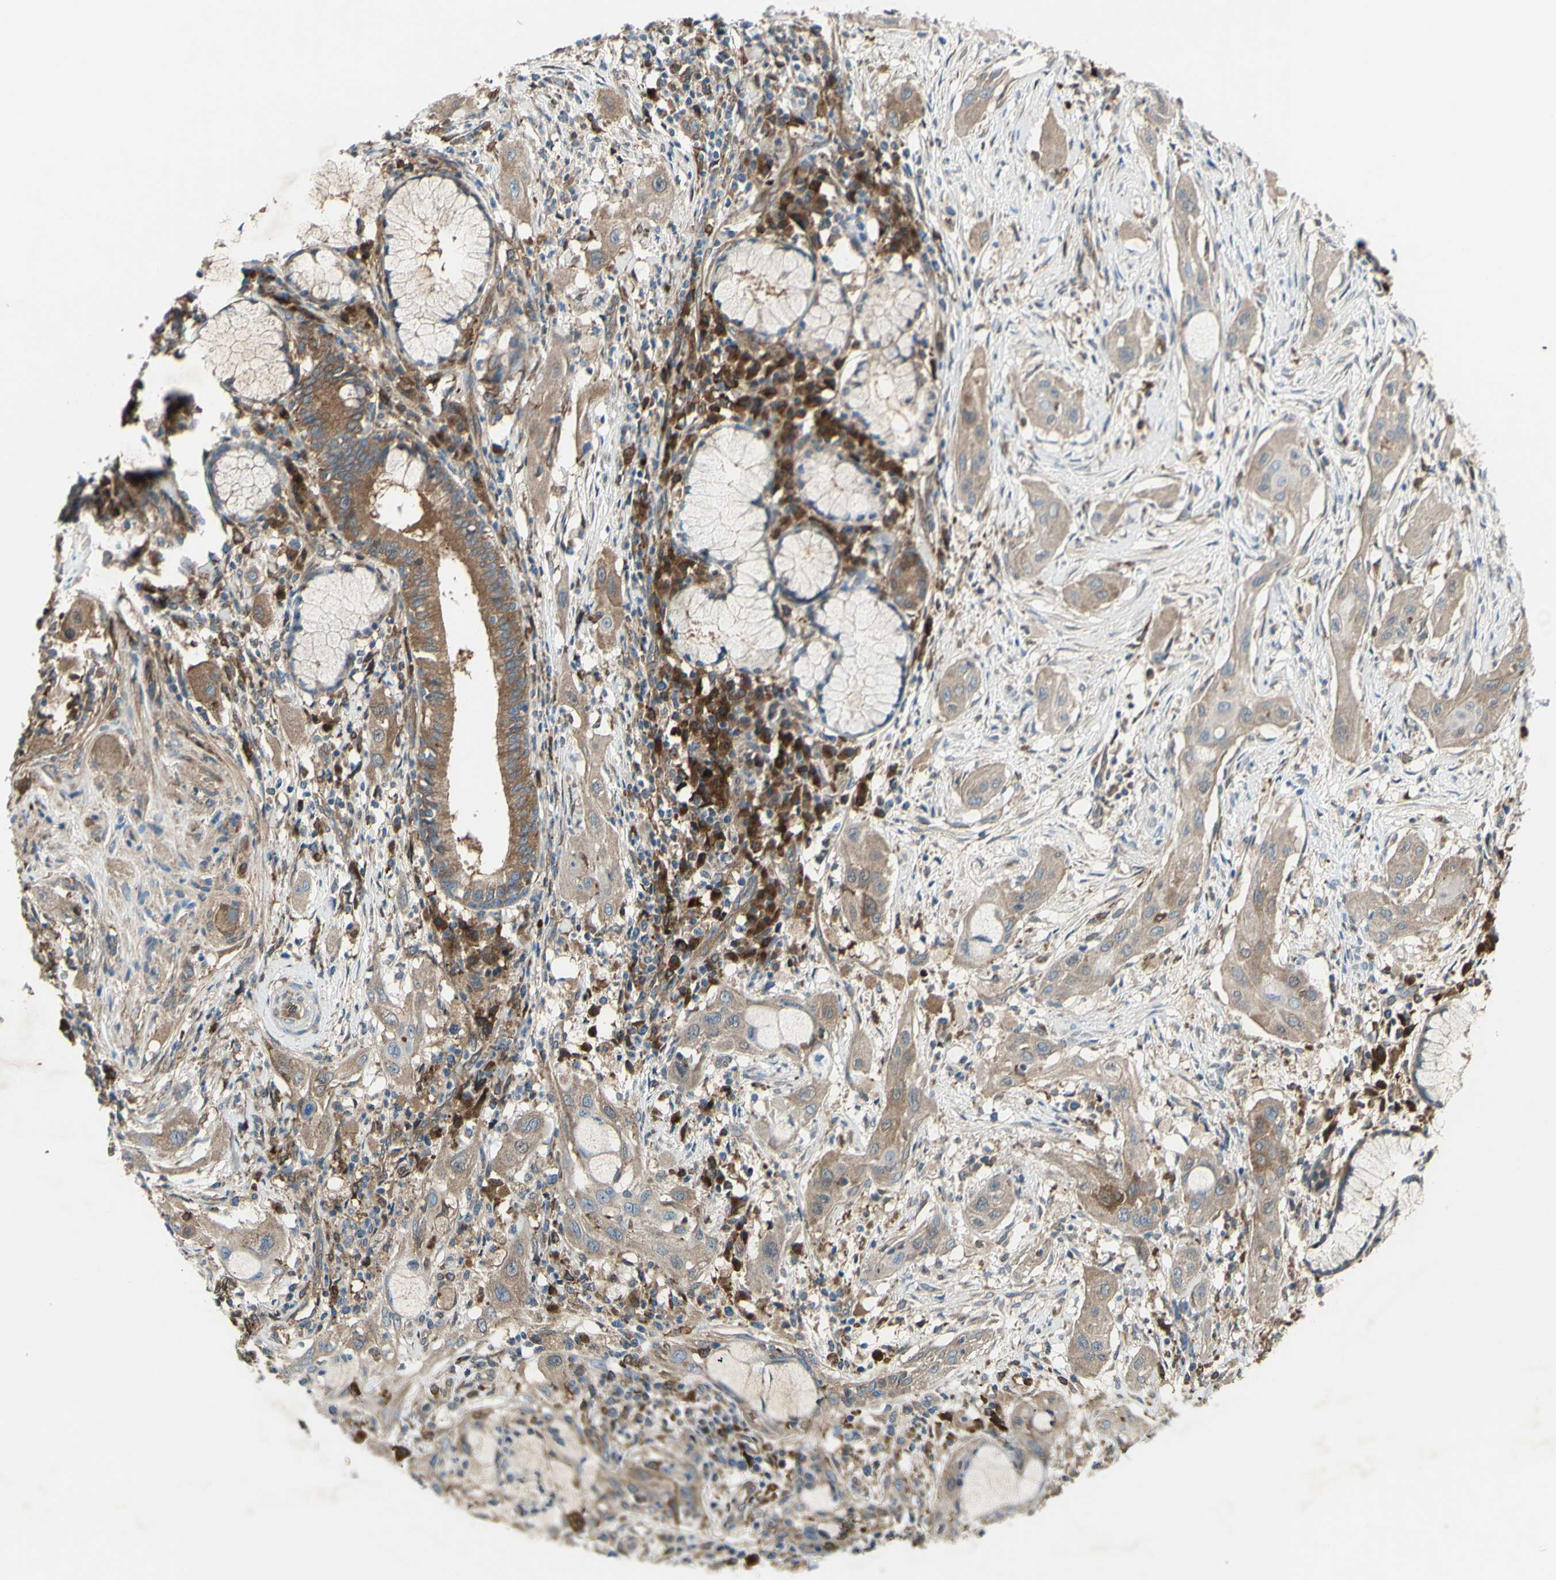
{"staining": {"intensity": "weak", "quantity": ">75%", "location": "cytoplasmic/membranous"}, "tissue": "lung cancer", "cell_type": "Tumor cells", "image_type": "cancer", "snomed": [{"axis": "morphology", "description": "Squamous cell carcinoma, NOS"}, {"axis": "topography", "description": "Lung"}], "caption": "Approximately >75% of tumor cells in lung cancer reveal weak cytoplasmic/membranous protein staining as visualized by brown immunohistochemical staining.", "gene": "IGSF9B", "patient": {"sex": "female", "age": 47}}